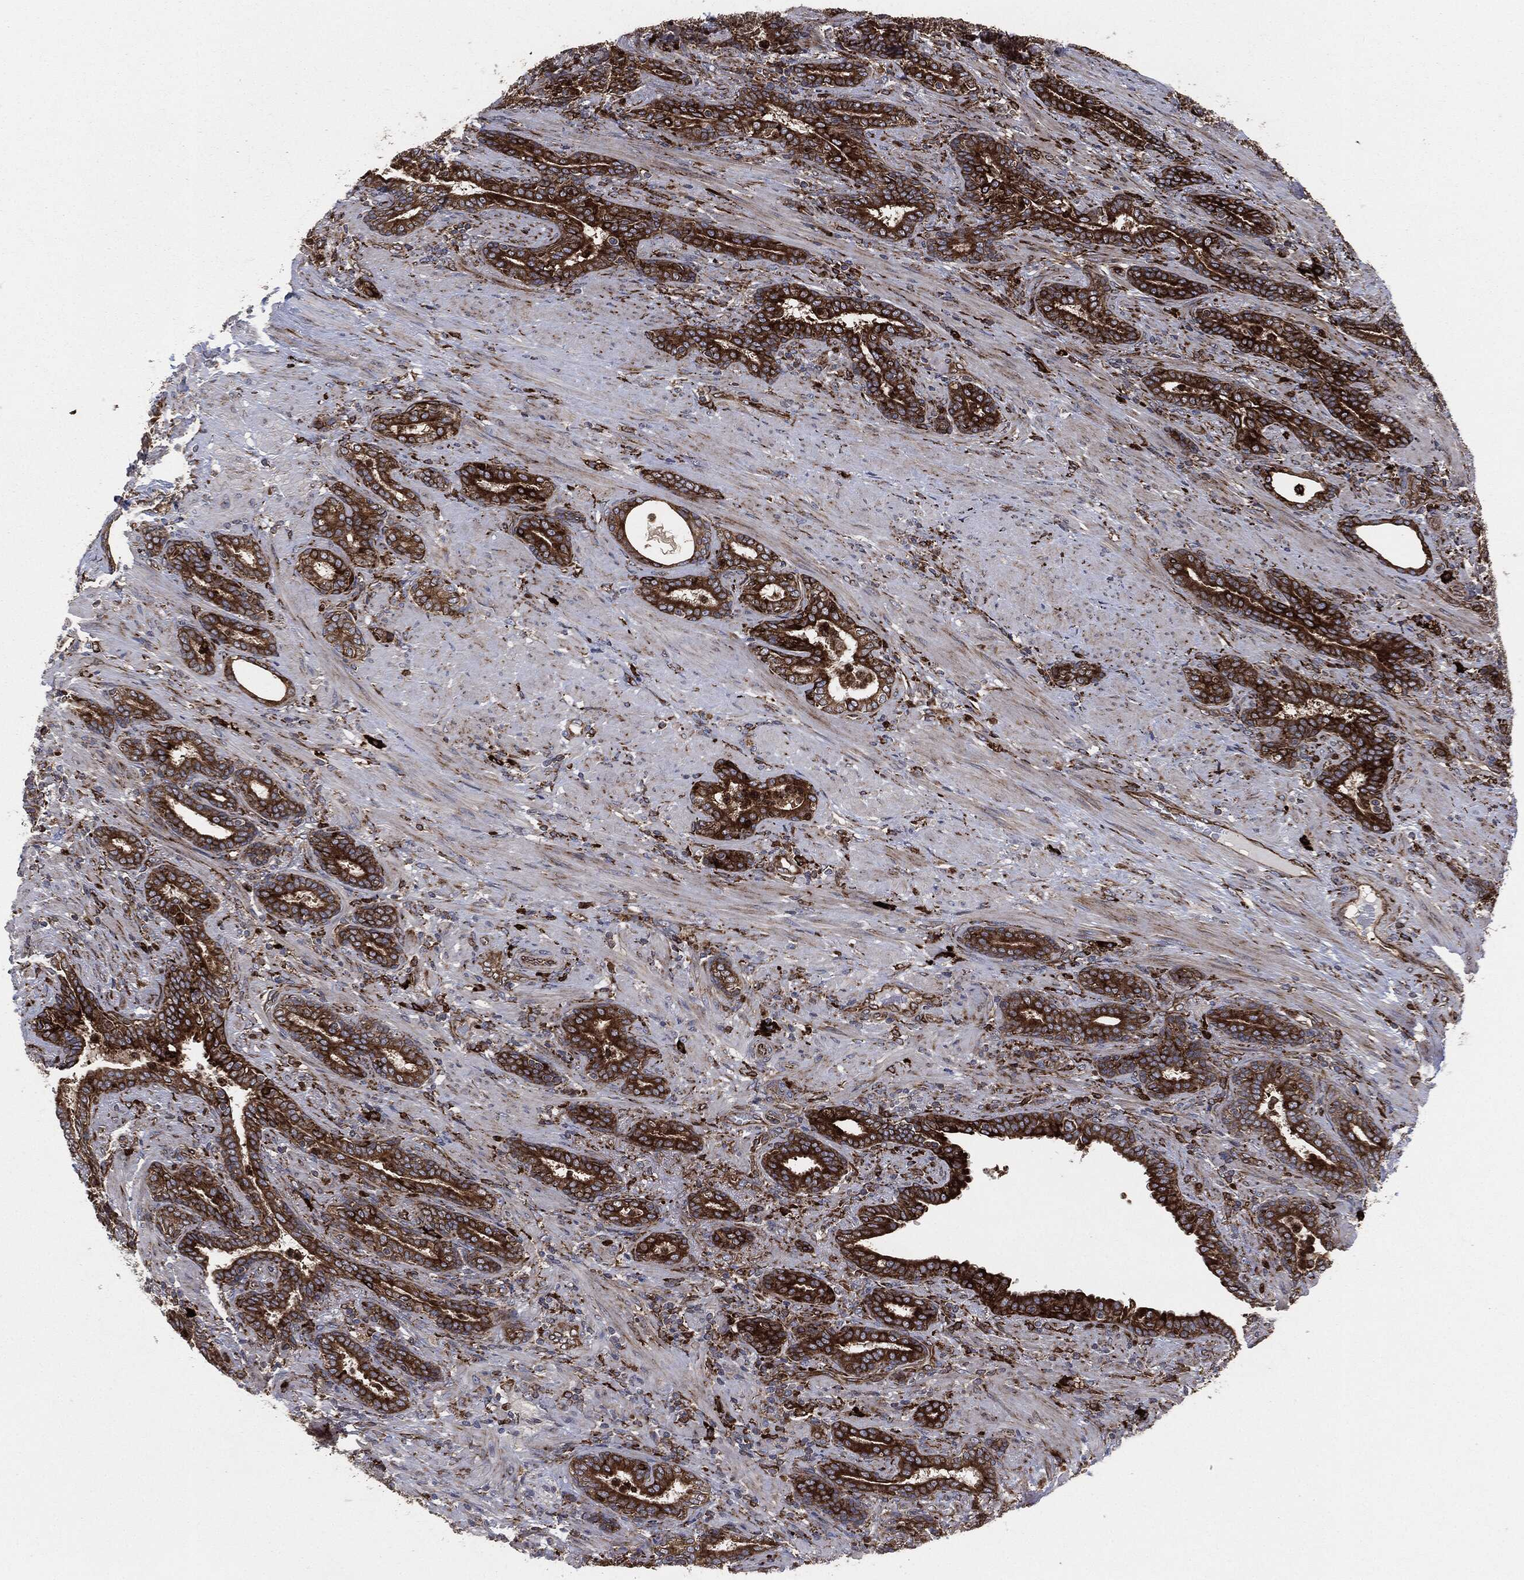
{"staining": {"intensity": "strong", "quantity": ">75%", "location": "cytoplasmic/membranous"}, "tissue": "prostate cancer", "cell_type": "Tumor cells", "image_type": "cancer", "snomed": [{"axis": "morphology", "description": "Adenocarcinoma, Low grade"}, {"axis": "topography", "description": "Prostate"}], "caption": "Immunohistochemistry (DAB (3,3'-diaminobenzidine)) staining of human prostate cancer (low-grade adenocarcinoma) displays strong cytoplasmic/membranous protein expression in about >75% of tumor cells.", "gene": "CALR", "patient": {"sex": "male", "age": 68}}